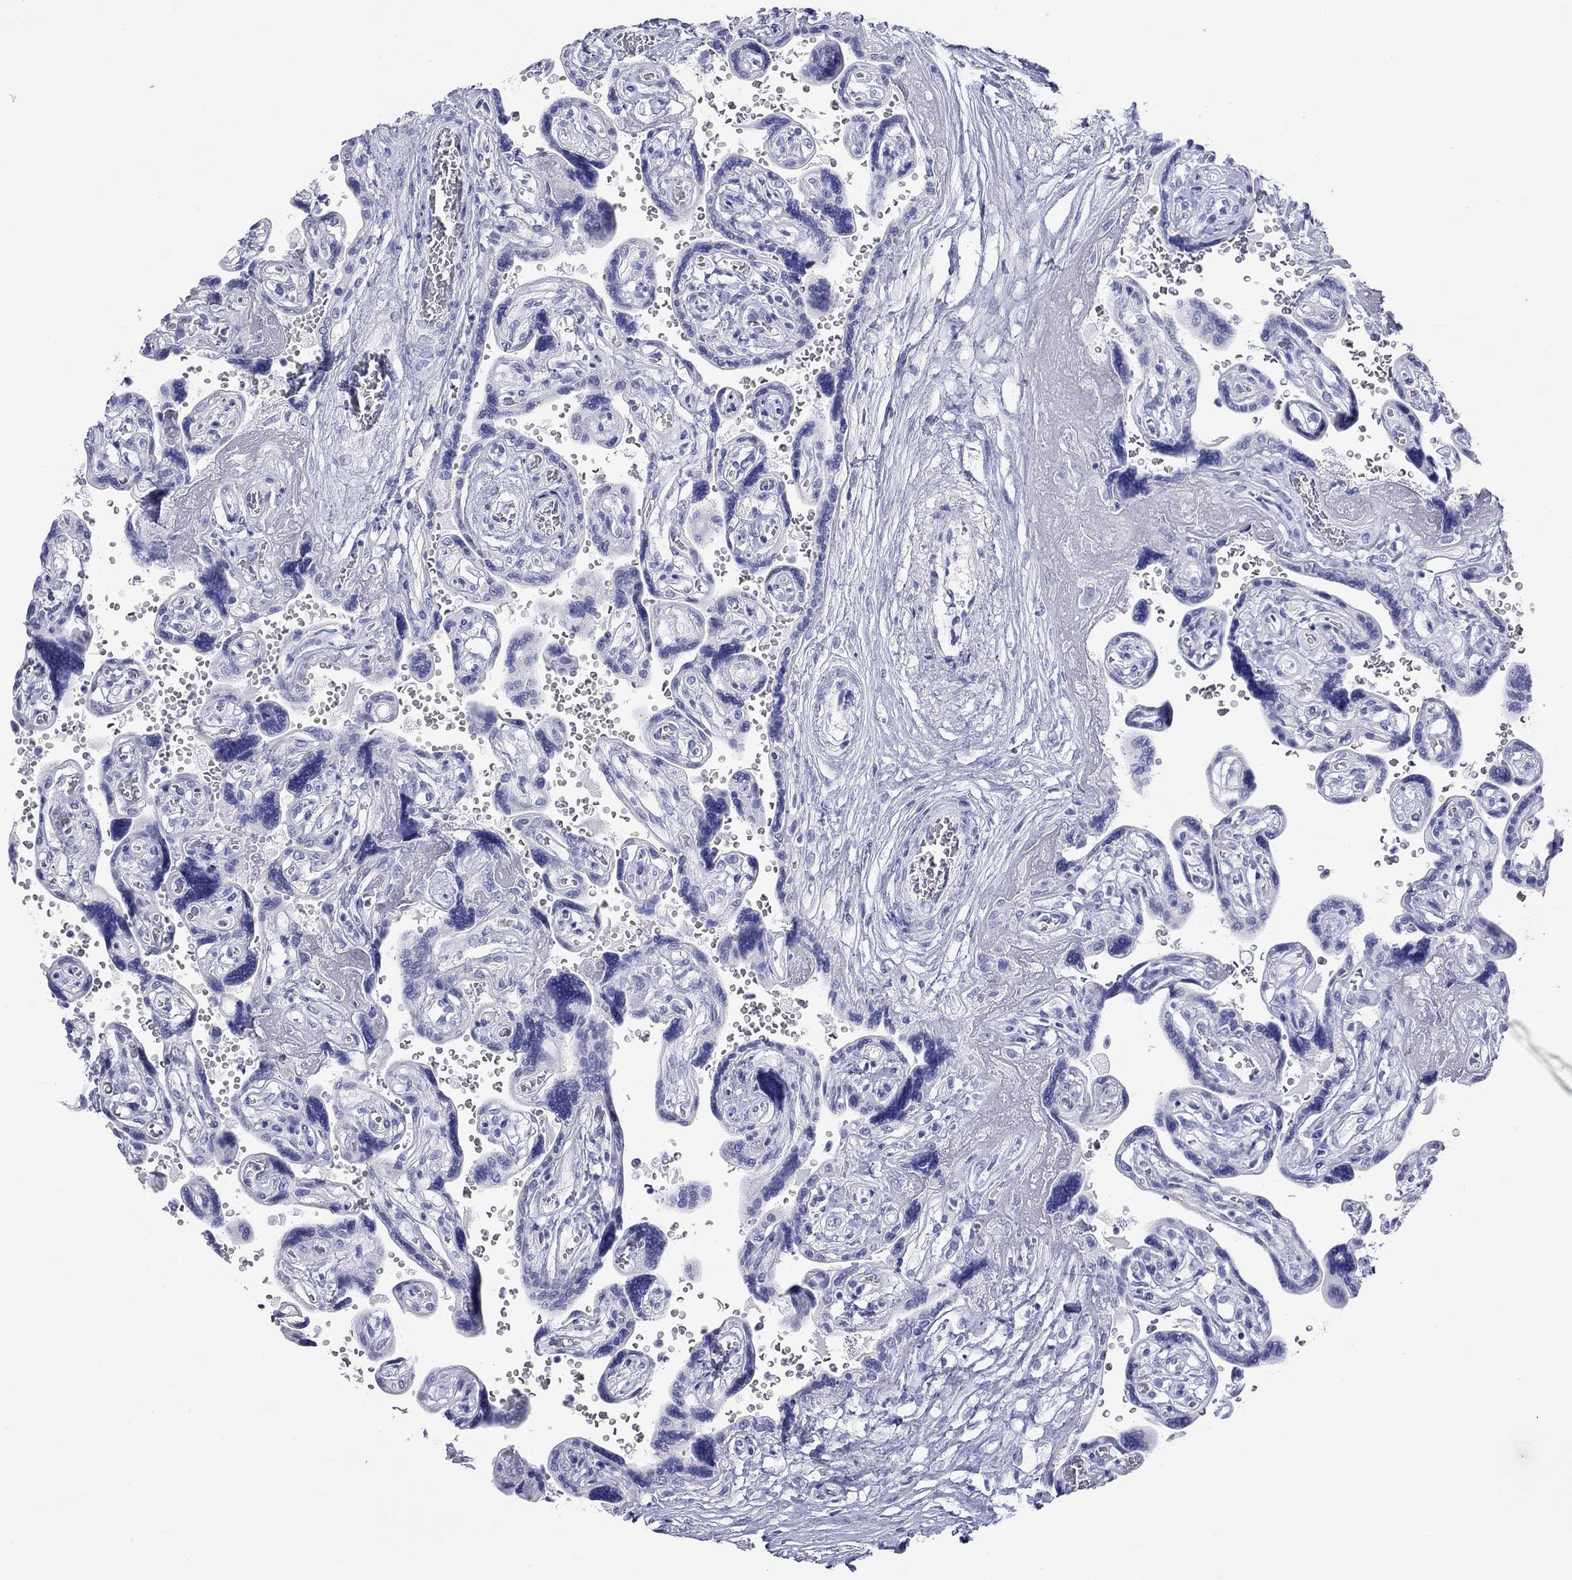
{"staining": {"intensity": "negative", "quantity": "none", "location": "none"}, "tissue": "placenta", "cell_type": "Decidual cells", "image_type": "normal", "snomed": [{"axis": "morphology", "description": "Normal tissue, NOS"}, {"axis": "topography", "description": "Placenta"}], "caption": "There is no significant expression in decidual cells of placenta. Nuclei are stained in blue.", "gene": "SPATA9", "patient": {"sex": "female", "age": 32}}